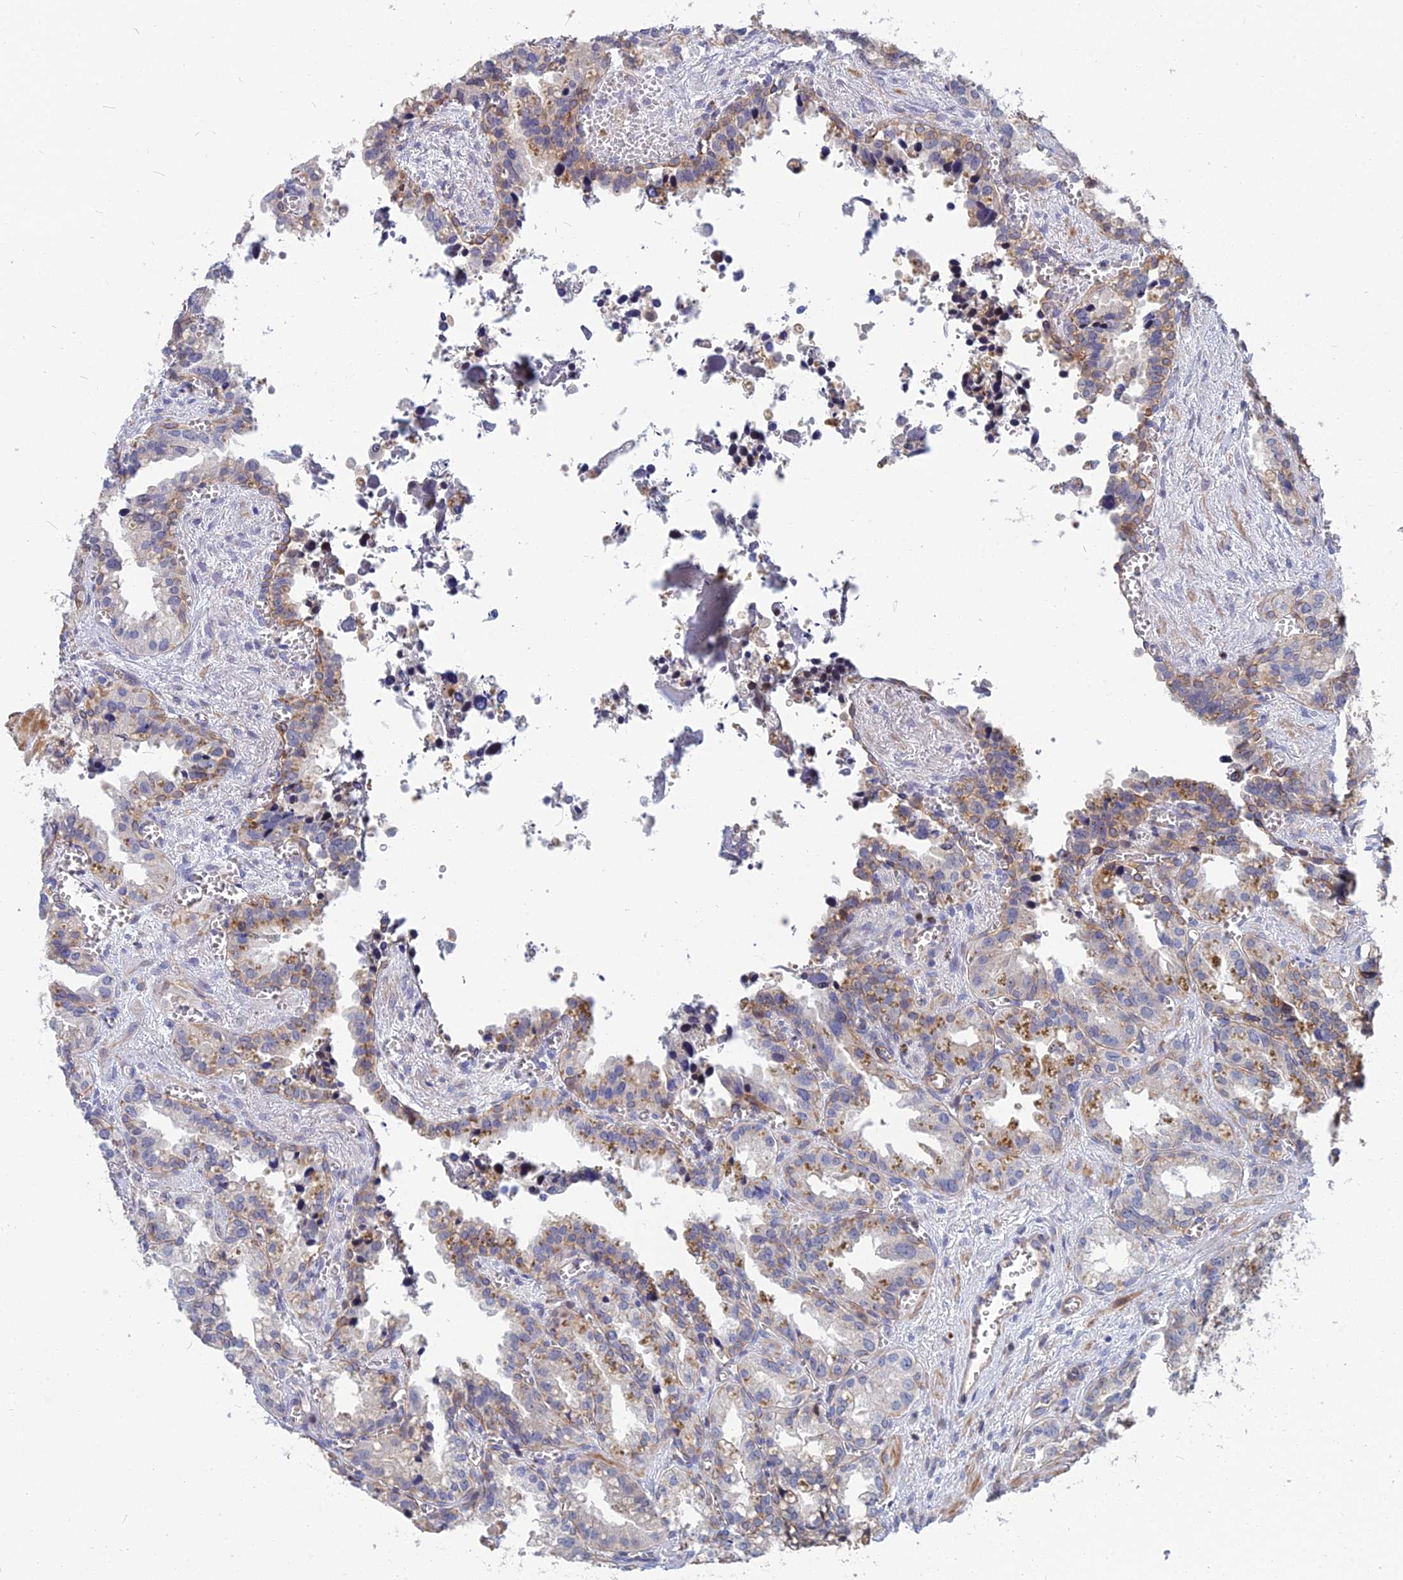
{"staining": {"intensity": "moderate", "quantity": "<25%", "location": "cytoplasmic/membranous"}, "tissue": "seminal vesicle", "cell_type": "Glandular cells", "image_type": "normal", "snomed": [{"axis": "morphology", "description": "Normal tissue, NOS"}, {"axis": "topography", "description": "Prostate"}, {"axis": "topography", "description": "Seminal veicle"}], "caption": "A high-resolution micrograph shows IHC staining of benign seminal vesicle, which displays moderate cytoplasmic/membranous positivity in approximately <25% of glandular cells.", "gene": "TRIM43B", "patient": {"sex": "male", "age": 51}}